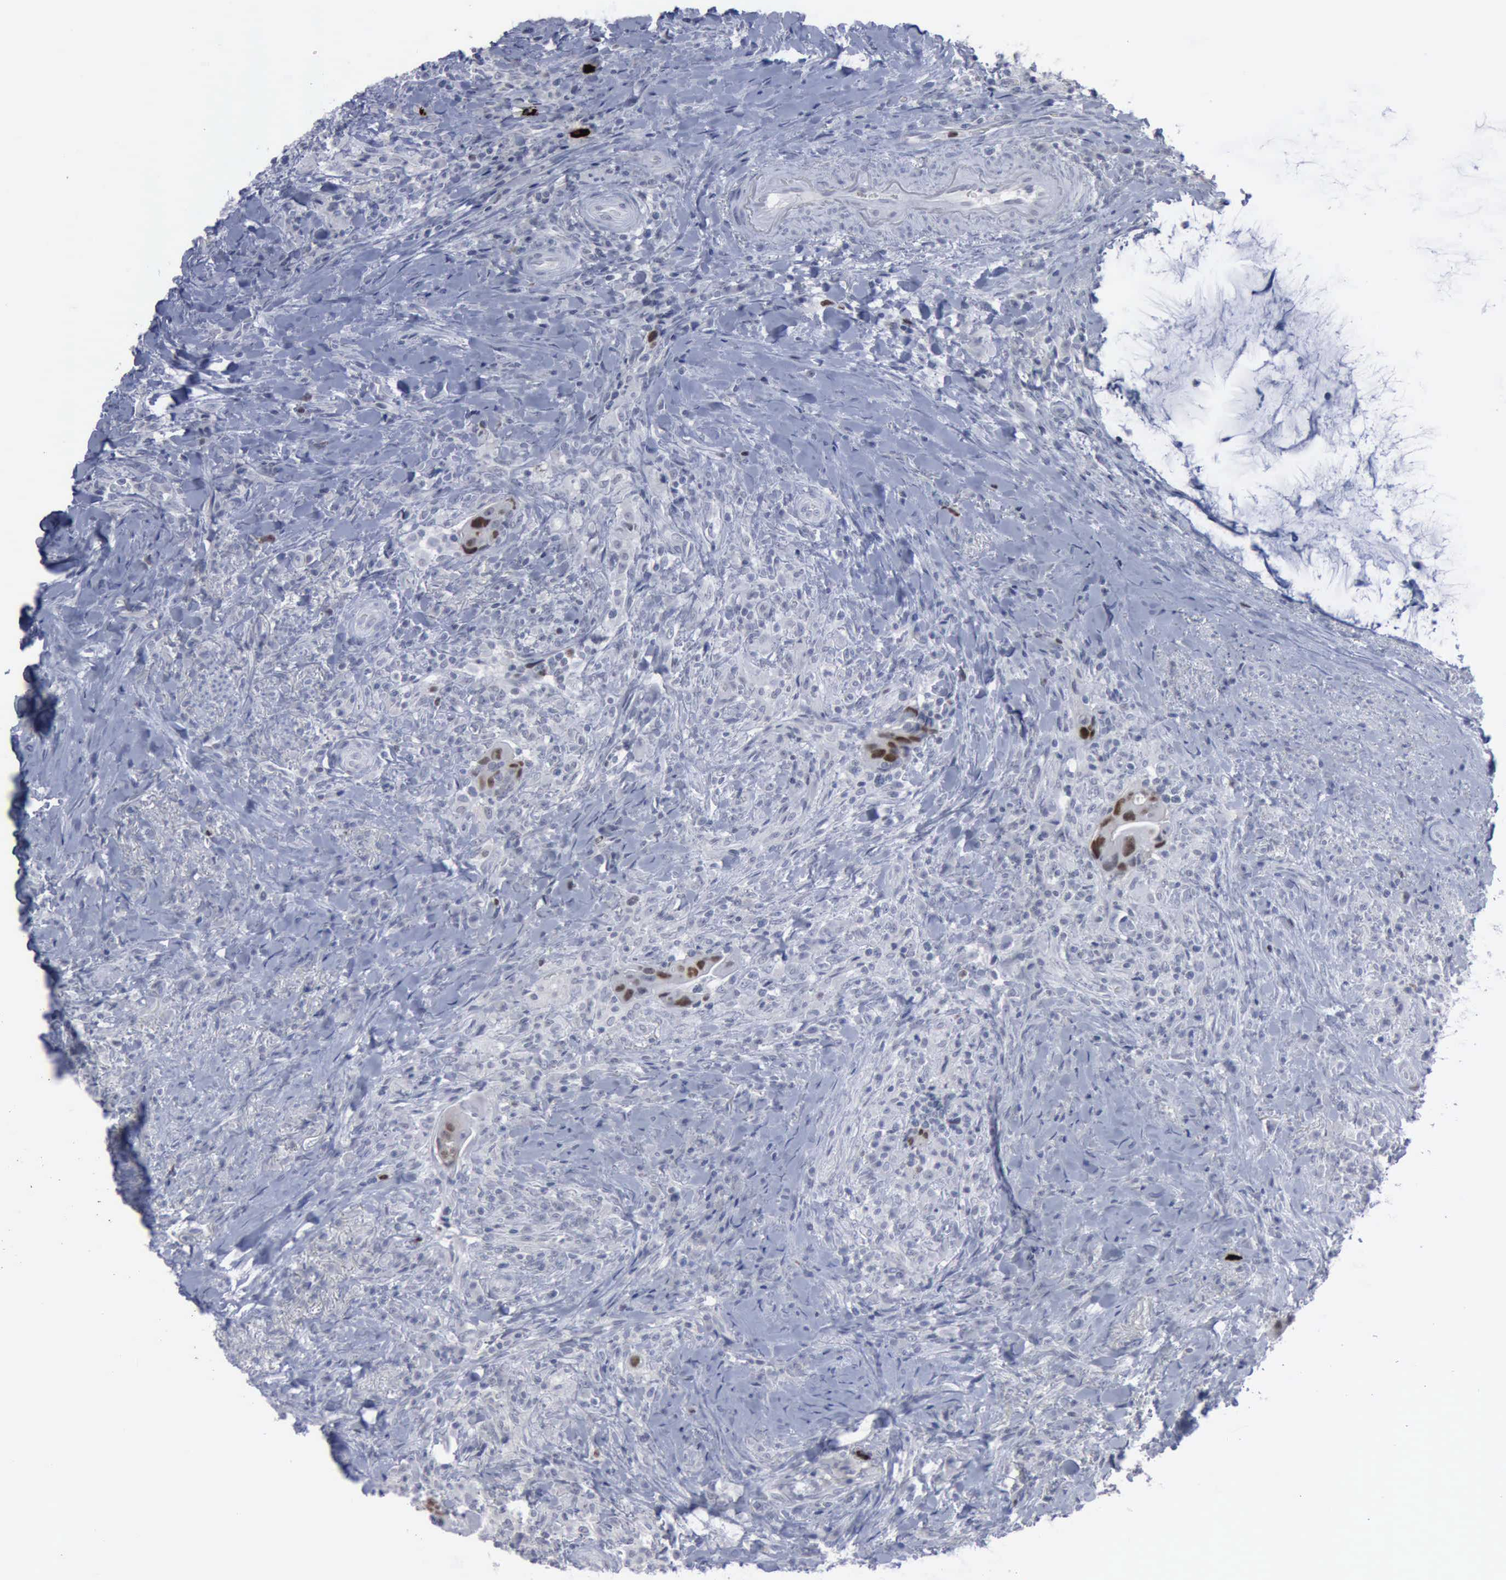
{"staining": {"intensity": "strong", "quantity": "25%-75%", "location": "nuclear"}, "tissue": "colorectal cancer", "cell_type": "Tumor cells", "image_type": "cancer", "snomed": [{"axis": "morphology", "description": "Adenocarcinoma, NOS"}, {"axis": "topography", "description": "Rectum"}], "caption": "Colorectal cancer (adenocarcinoma) stained with immunohistochemistry demonstrates strong nuclear positivity in about 25%-75% of tumor cells. (Stains: DAB (3,3'-diaminobenzidine) in brown, nuclei in blue, Microscopy: brightfield microscopy at high magnification).", "gene": "MCM5", "patient": {"sex": "female", "age": 71}}